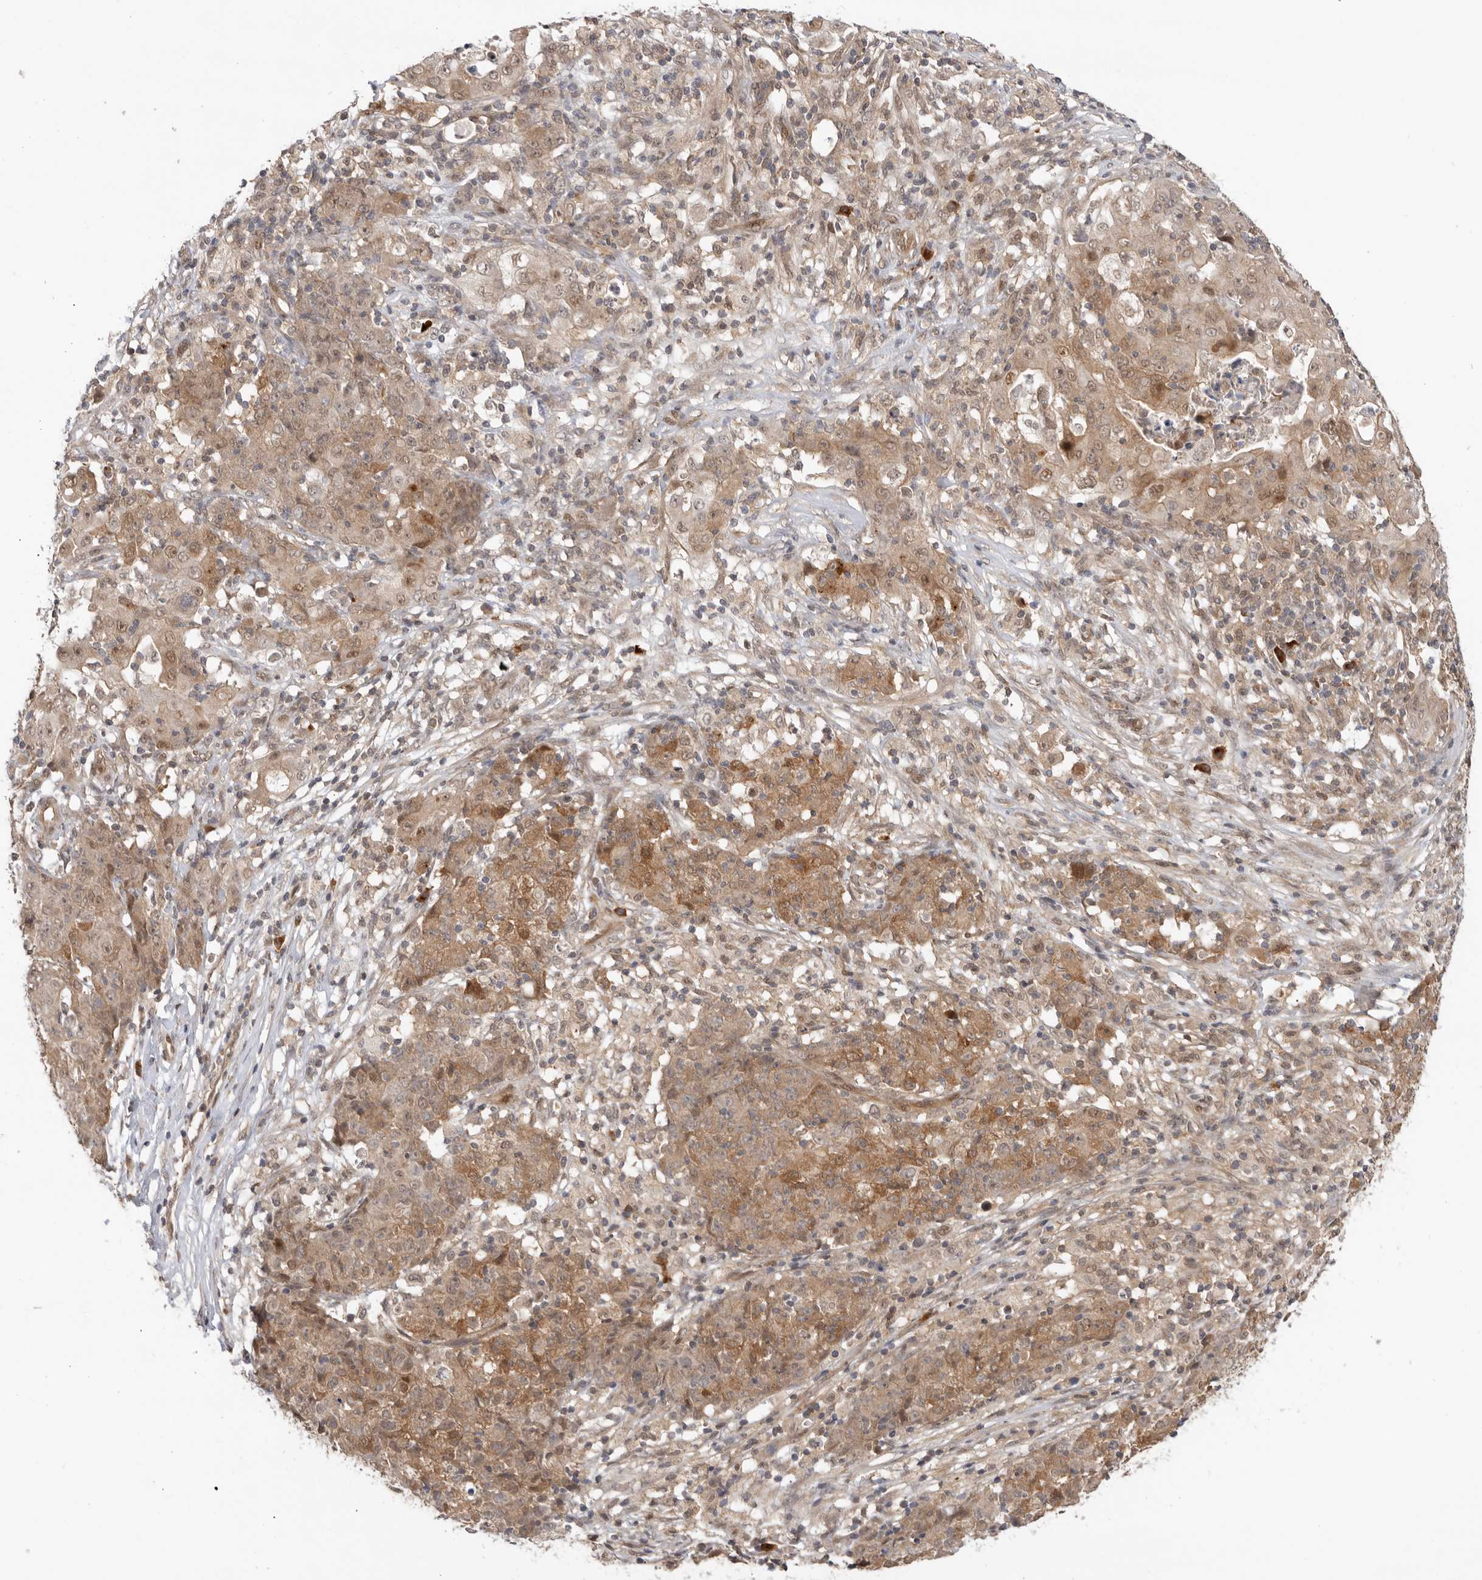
{"staining": {"intensity": "moderate", "quantity": ">75%", "location": "cytoplasmic/membranous"}, "tissue": "ovarian cancer", "cell_type": "Tumor cells", "image_type": "cancer", "snomed": [{"axis": "morphology", "description": "Carcinoma, endometroid"}, {"axis": "topography", "description": "Ovary"}], "caption": "About >75% of tumor cells in human endometroid carcinoma (ovarian) show moderate cytoplasmic/membranous protein expression as visualized by brown immunohistochemical staining.", "gene": "DCAF8", "patient": {"sex": "female", "age": 42}}